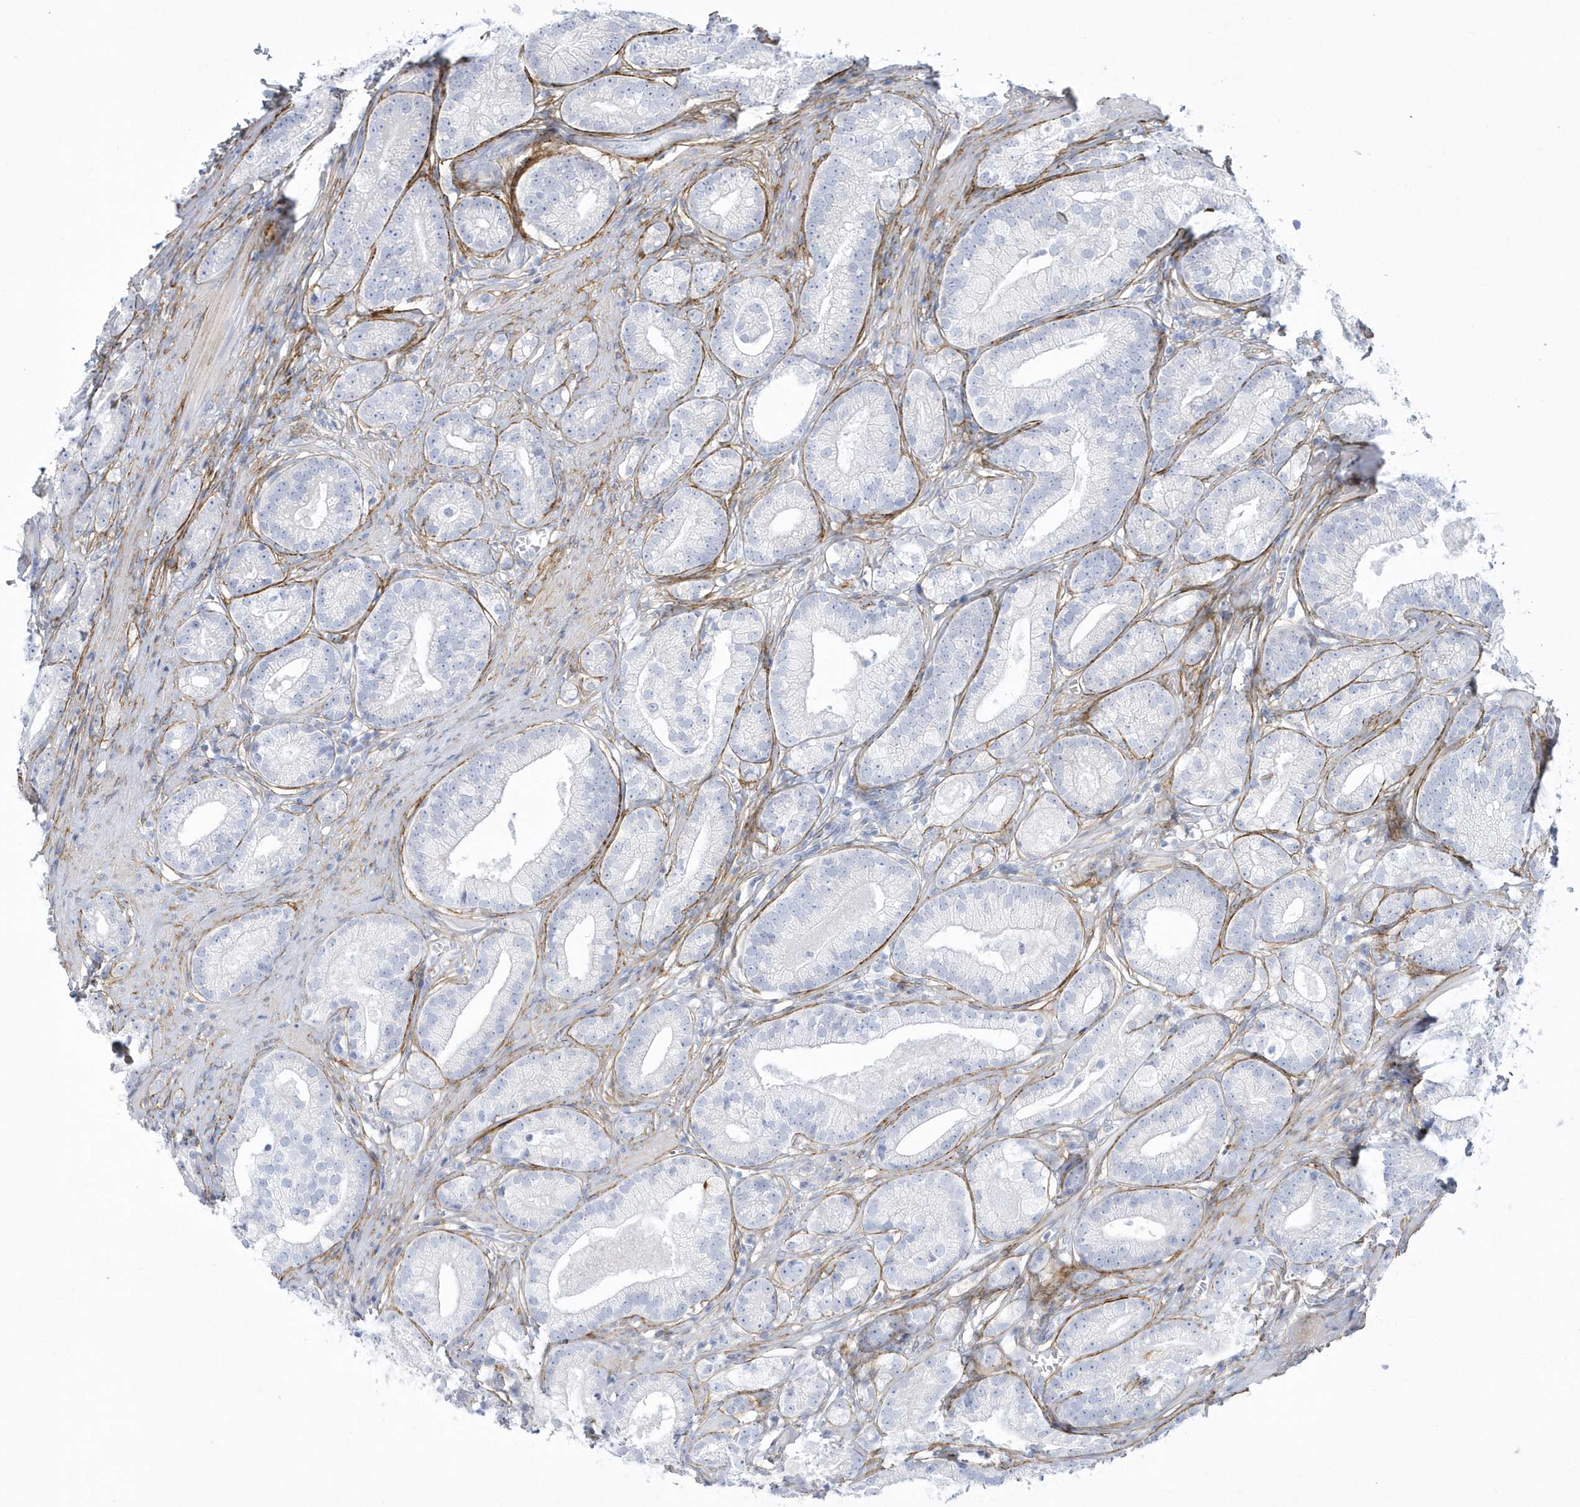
{"staining": {"intensity": "negative", "quantity": "none", "location": "none"}, "tissue": "prostate cancer", "cell_type": "Tumor cells", "image_type": "cancer", "snomed": [{"axis": "morphology", "description": "Adenocarcinoma, High grade"}, {"axis": "topography", "description": "Prostate"}], "caption": "Immunohistochemistry photomicrograph of neoplastic tissue: prostate high-grade adenocarcinoma stained with DAB (3,3'-diaminobenzidine) demonstrates no significant protein expression in tumor cells.", "gene": "WDR27", "patient": {"sex": "male", "age": 69}}